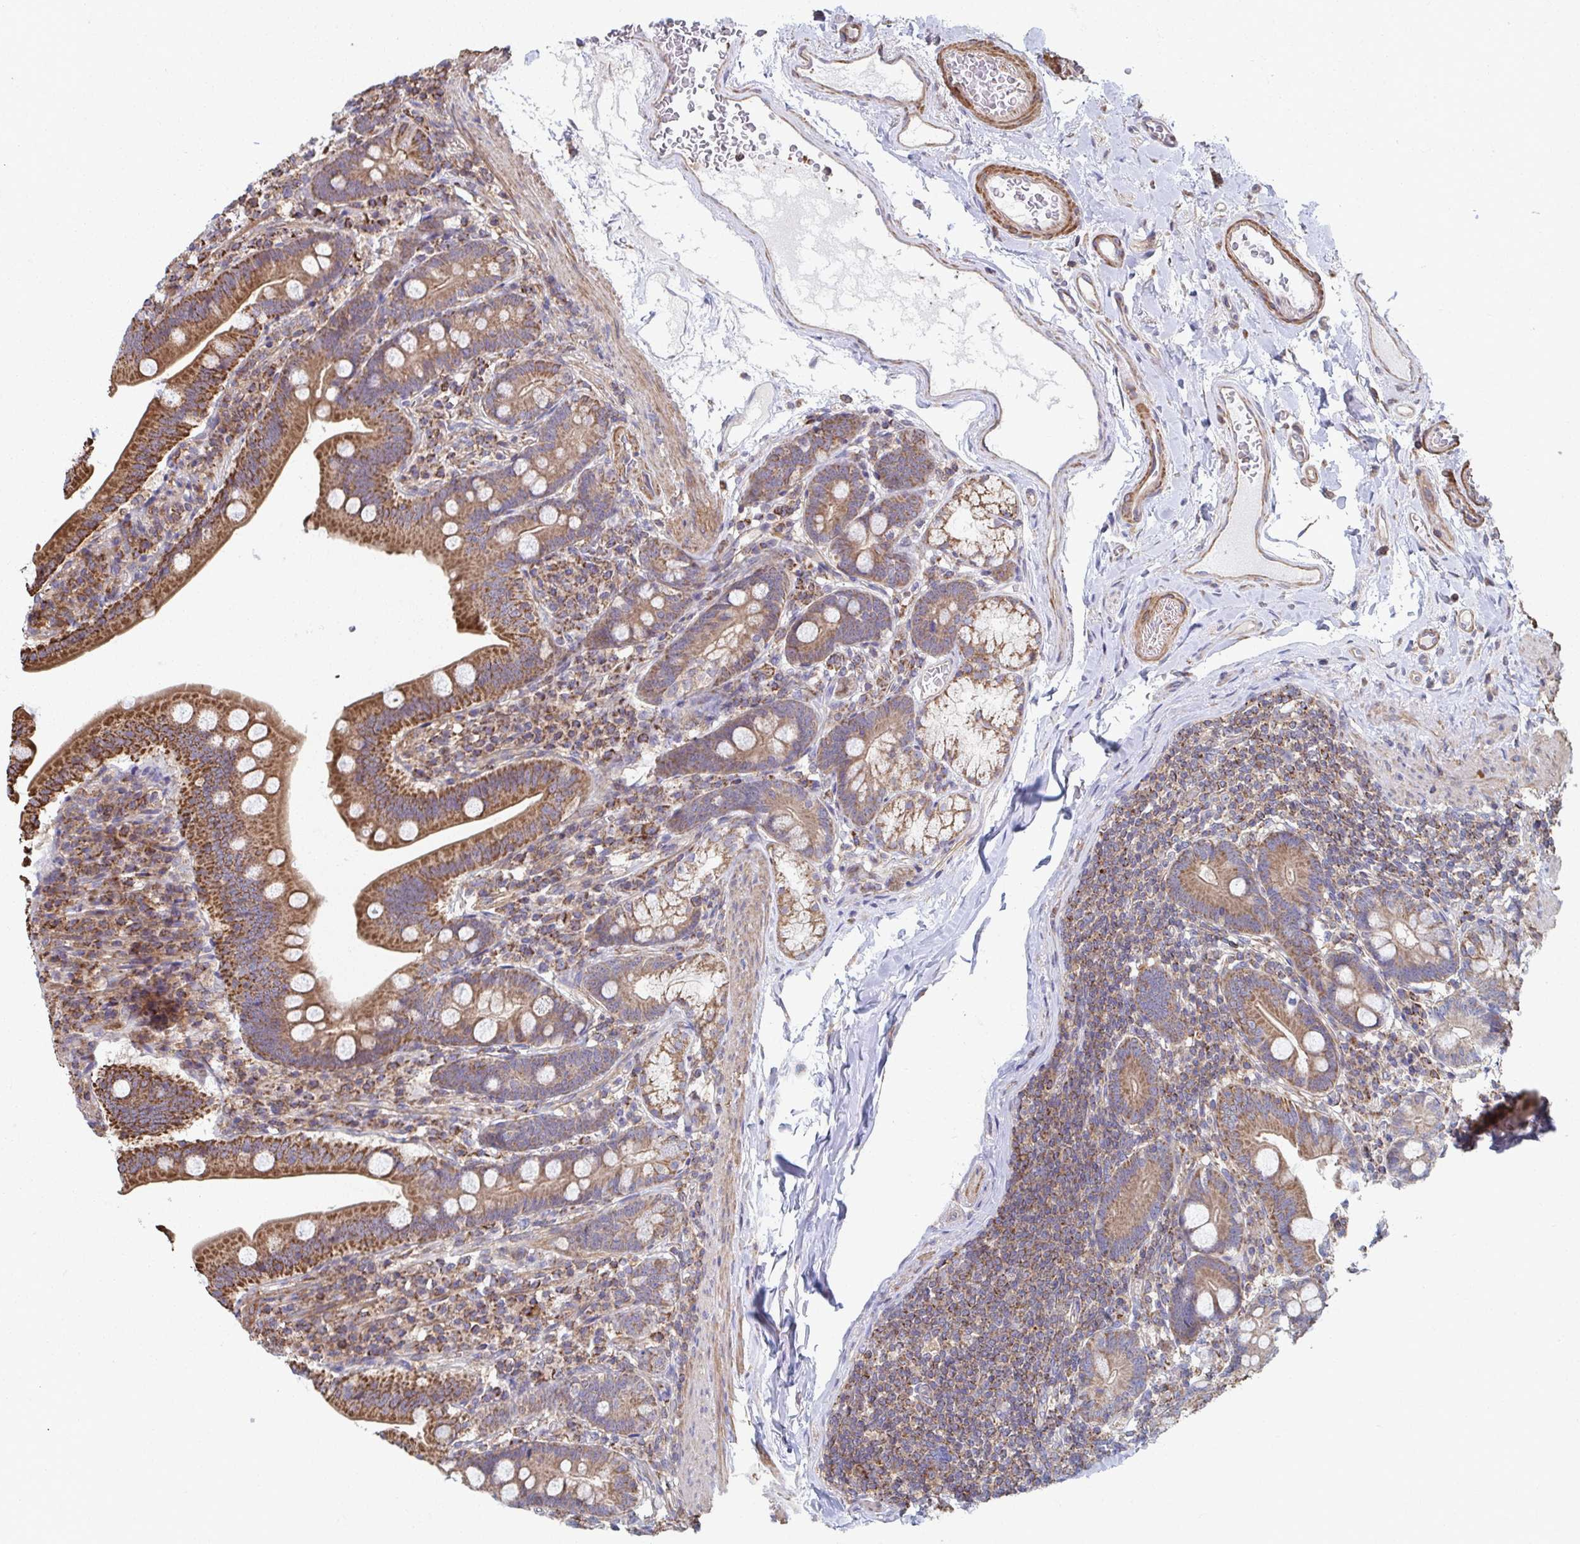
{"staining": {"intensity": "strong", "quantity": ">75%", "location": "cytoplasmic/membranous"}, "tissue": "duodenum", "cell_type": "Glandular cells", "image_type": "normal", "snomed": [{"axis": "morphology", "description": "Normal tissue, NOS"}, {"axis": "topography", "description": "Duodenum"}], "caption": "This micrograph reveals benign duodenum stained with immunohistochemistry (IHC) to label a protein in brown. The cytoplasmic/membranous of glandular cells show strong positivity for the protein. Nuclei are counter-stained blue.", "gene": "KLHL34", "patient": {"sex": "female", "age": 67}}